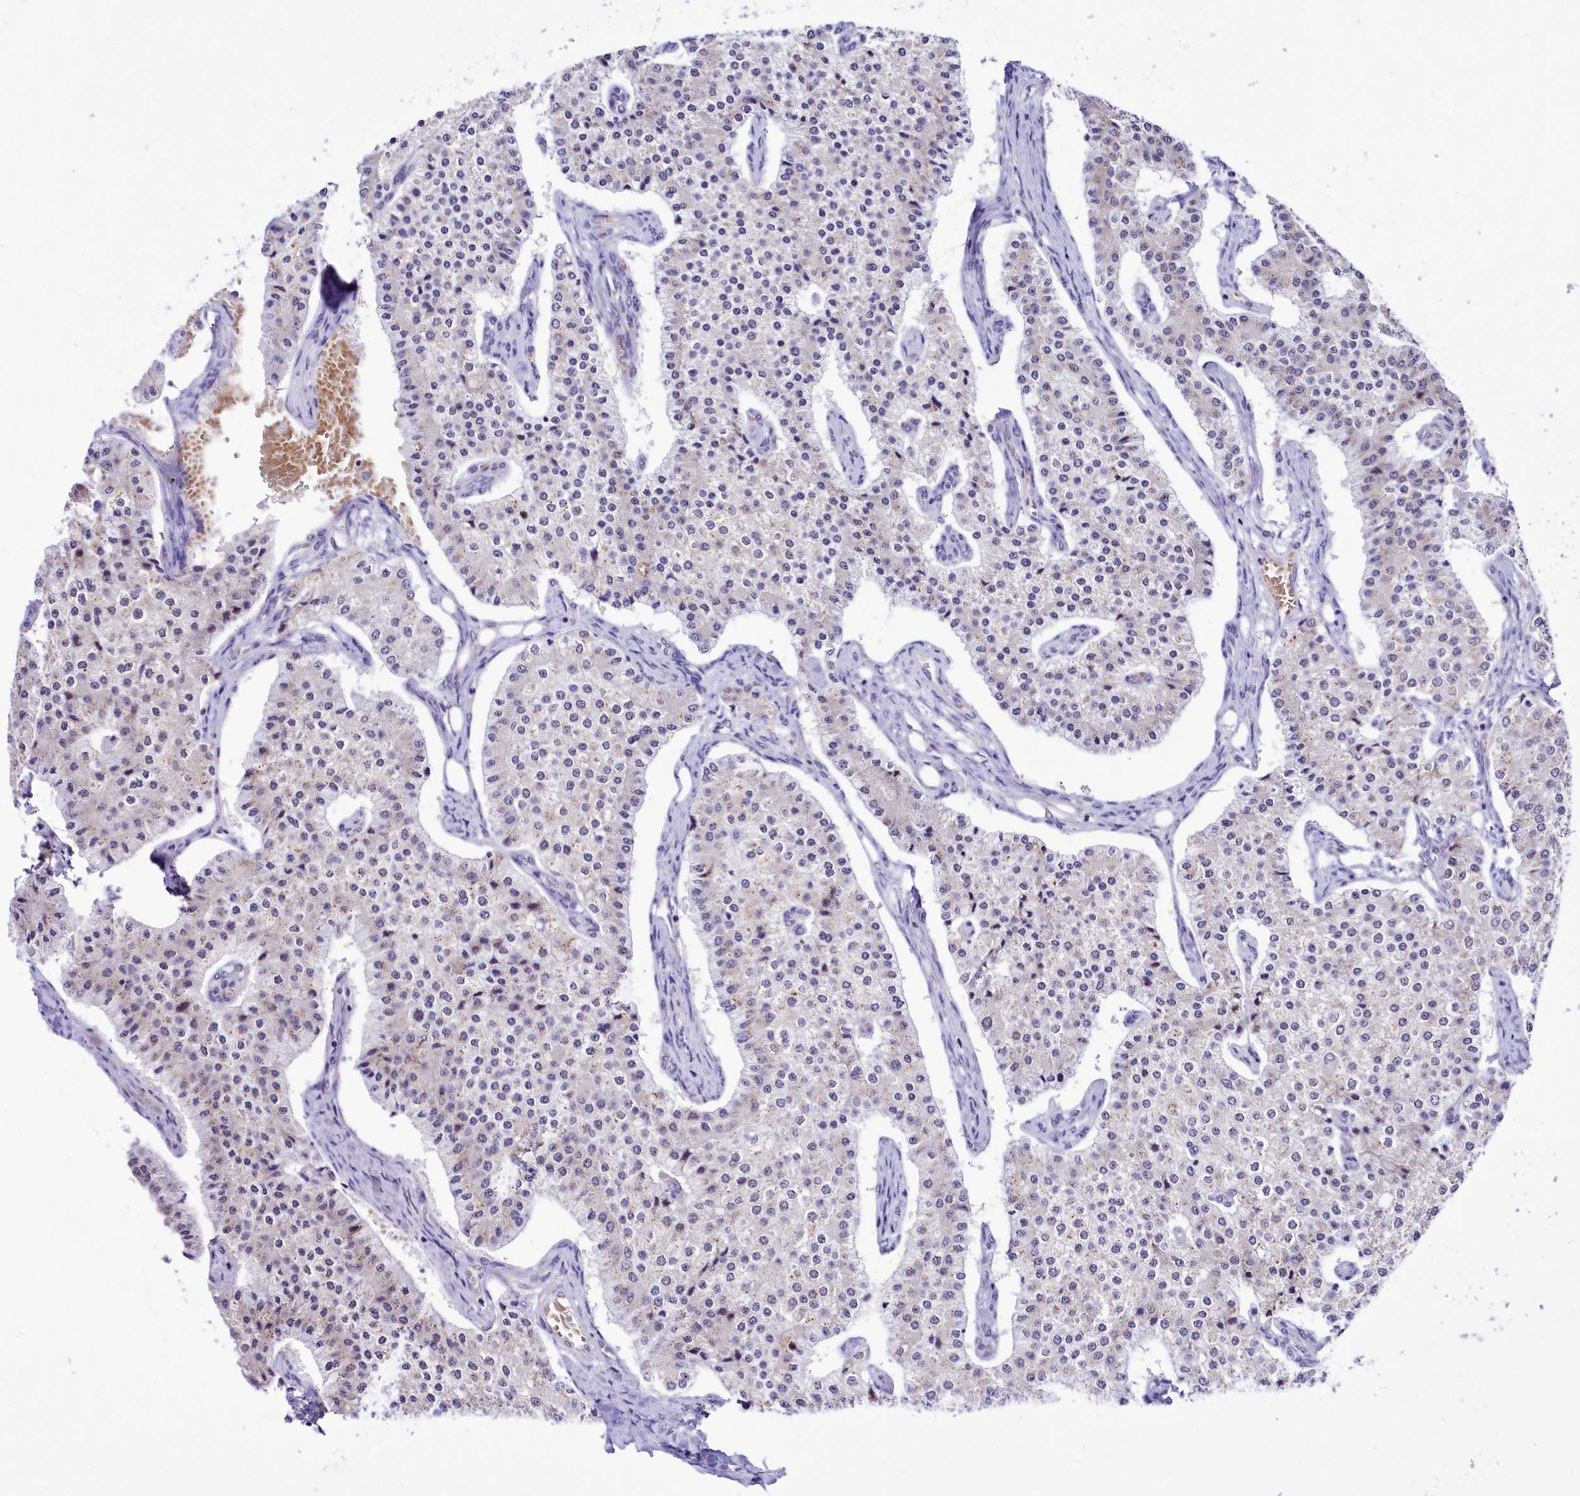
{"staining": {"intensity": "negative", "quantity": "none", "location": "none"}, "tissue": "carcinoid", "cell_type": "Tumor cells", "image_type": "cancer", "snomed": [{"axis": "morphology", "description": "Carcinoid, malignant, NOS"}, {"axis": "topography", "description": "Colon"}], "caption": "An image of carcinoid stained for a protein displays no brown staining in tumor cells.", "gene": "LEUTX", "patient": {"sex": "female", "age": 52}}